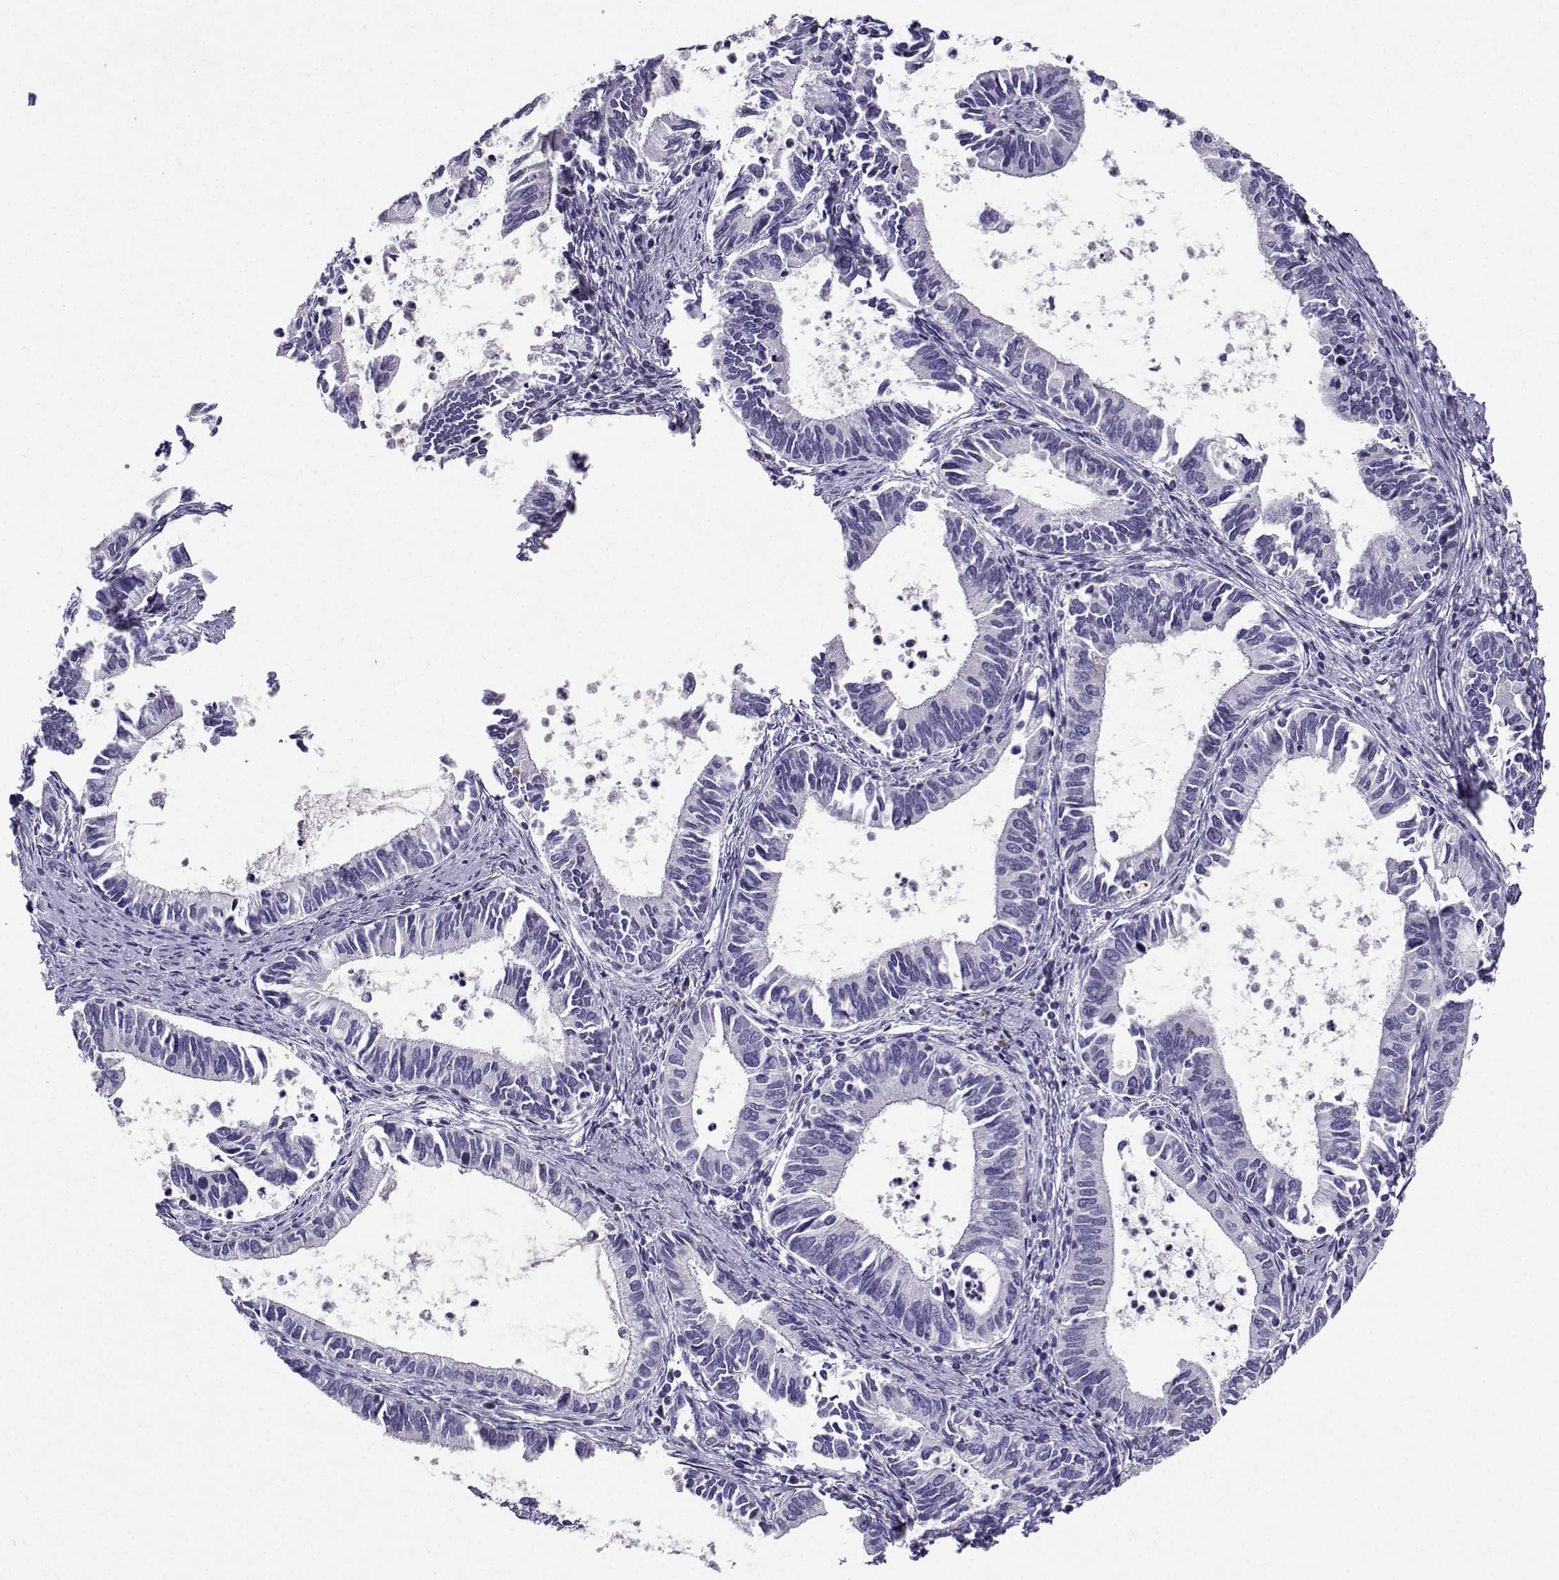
{"staining": {"intensity": "negative", "quantity": "none", "location": "none"}, "tissue": "cervical cancer", "cell_type": "Tumor cells", "image_type": "cancer", "snomed": [{"axis": "morphology", "description": "Adenocarcinoma, NOS"}, {"axis": "topography", "description": "Cervix"}], "caption": "Tumor cells are negative for protein expression in human cervical adenocarcinoma.", "gene": "GRIK4", "patient": {"sex": "female", "age": 42}}